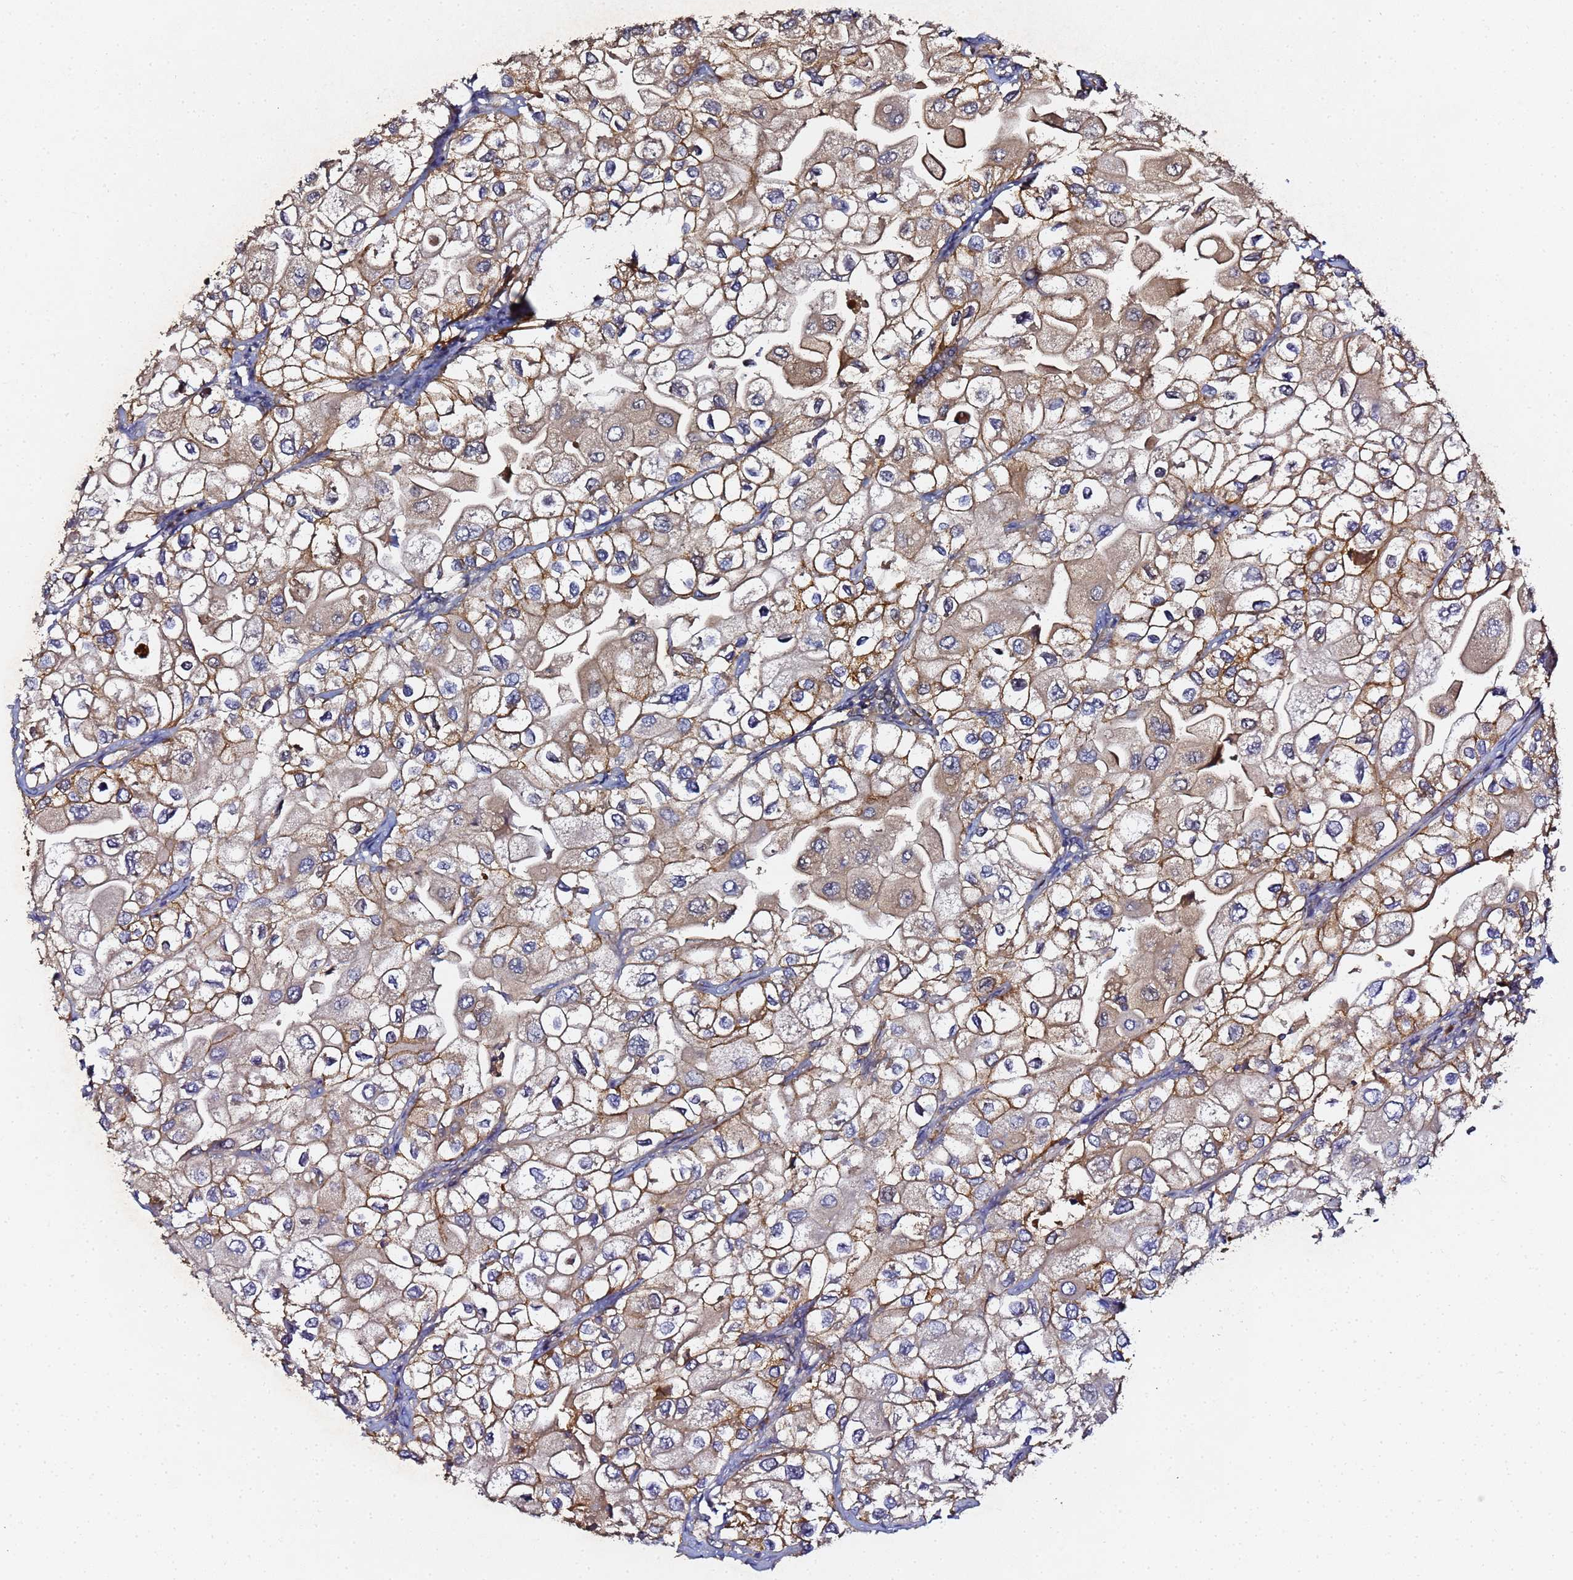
{"staining": {"intensity": "moderate", "quantity": ">75%", "location": "cytoplasmic/membranous"}, "tissue": "urothelial cancer", "cell_type": "Tumor cells", "image_type": "cancer", "snomed": [{"axis": "morphology", "description": "Urothelial carcinoma, High grade"}, {"axis": "topography", "description": "Urinary bladder"}], "caption": "High-grade urothelial carcinoma stained for a protein (brown) demonstrates moderate cytoplasmic/membranous positive positivity in about >75% of tumor cells.", "gene": "LRRC69", "patient": {"sex": "male", "age": 64}}